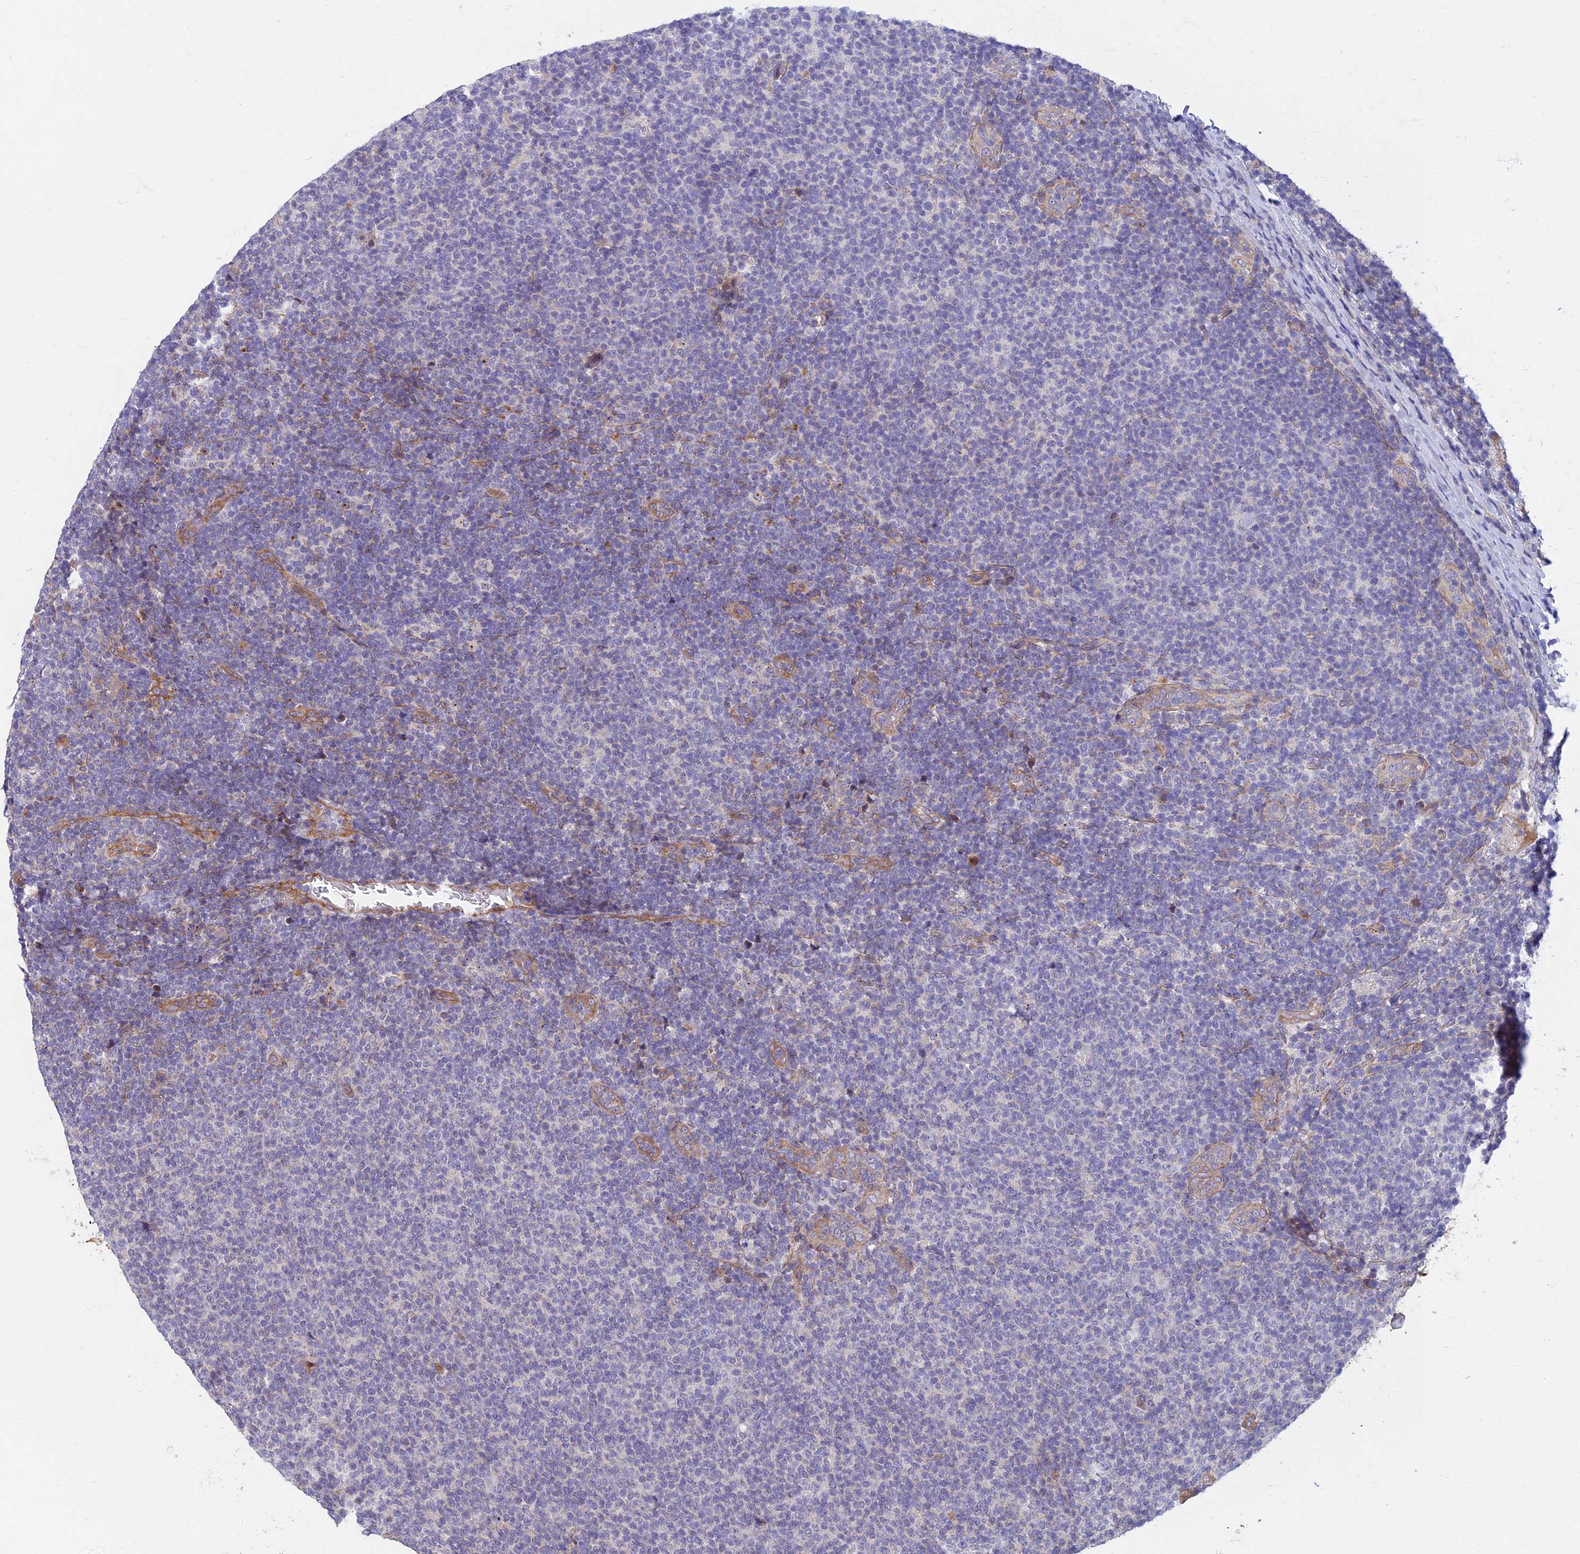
{"staining": {"intensity": "negative", "quantity": "none", "location": "none"}, "tissue": "lymphoma", "cell_type": "Tumor cells", "image_type": "cancer", "snomed": [{"axis": "morphology", "description": "Malignant lymphoma, non-Hodgkin's type, Low grade"}, {"axis": "topography", "description": "Lymph node"}], "caption": "IHC of human lymphoma shows no expression in tumor cells. Nuclei are stained in blue.", "gene": "RHBDL2", "patient": {"sex": "male", "age": 66}}